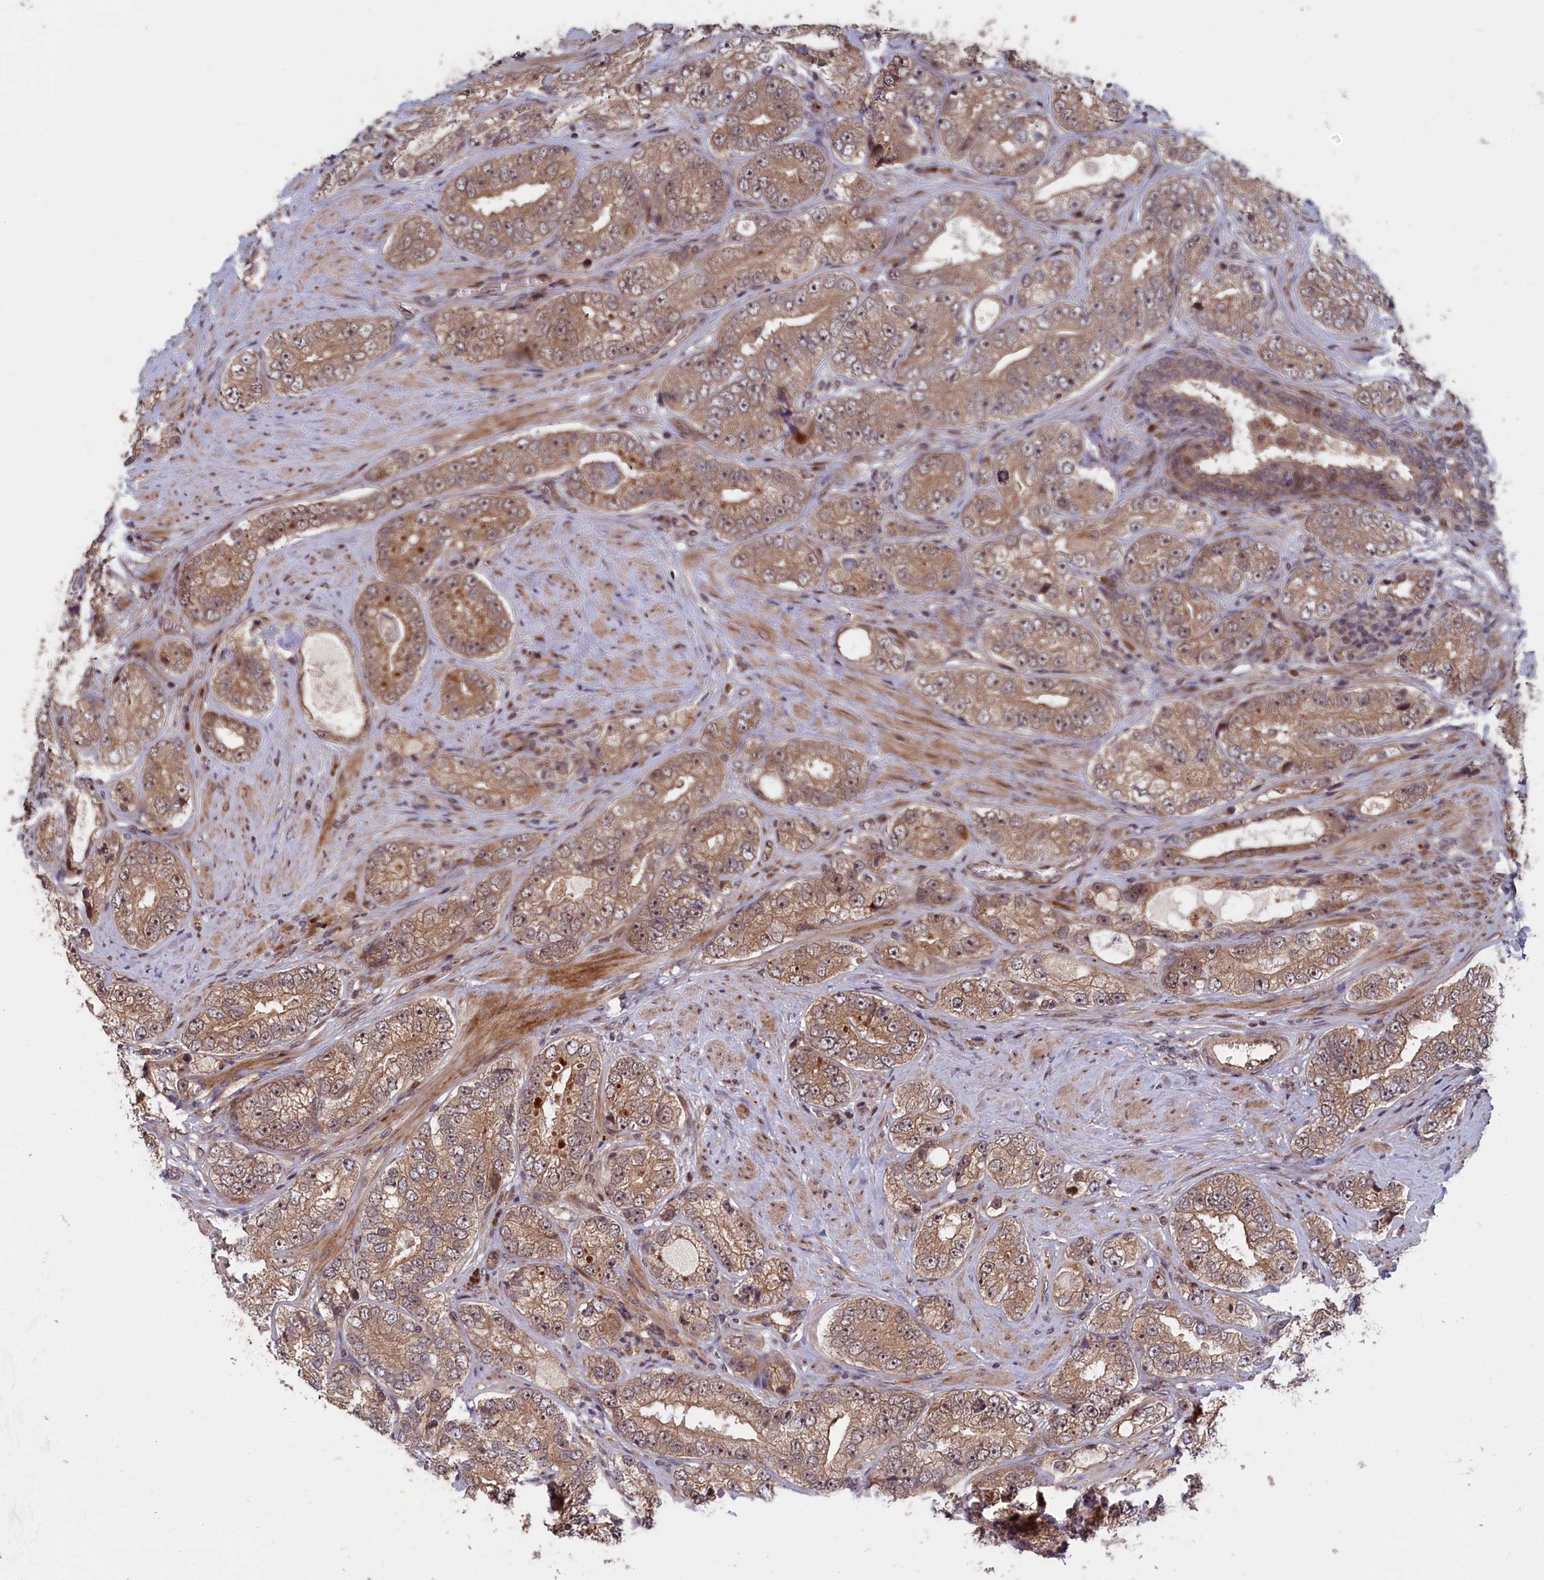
{"staining": {"intensity": "moderate", "quantity": ">75%", "location": "cytoplasmic/membranous,nuclear"}, "tissue": "prostate cancer", "cell_type": "Tumor cells", "image_type": "cancer", "snomed": [{"axis": "morphology", "description": "Adenocarcinoma, High grade"}, {"axis": "topography", "description": "Prostate"}], "caption": "Prostate cancer (high-grade adenocarcinoma) stained with IHC demonstrates moderate cytoplasmic/membranous and nuclear staining in approximately >75% of tumor cells.", "gene": "LSG1", "patient": {"sex": "male", "age": 56}}